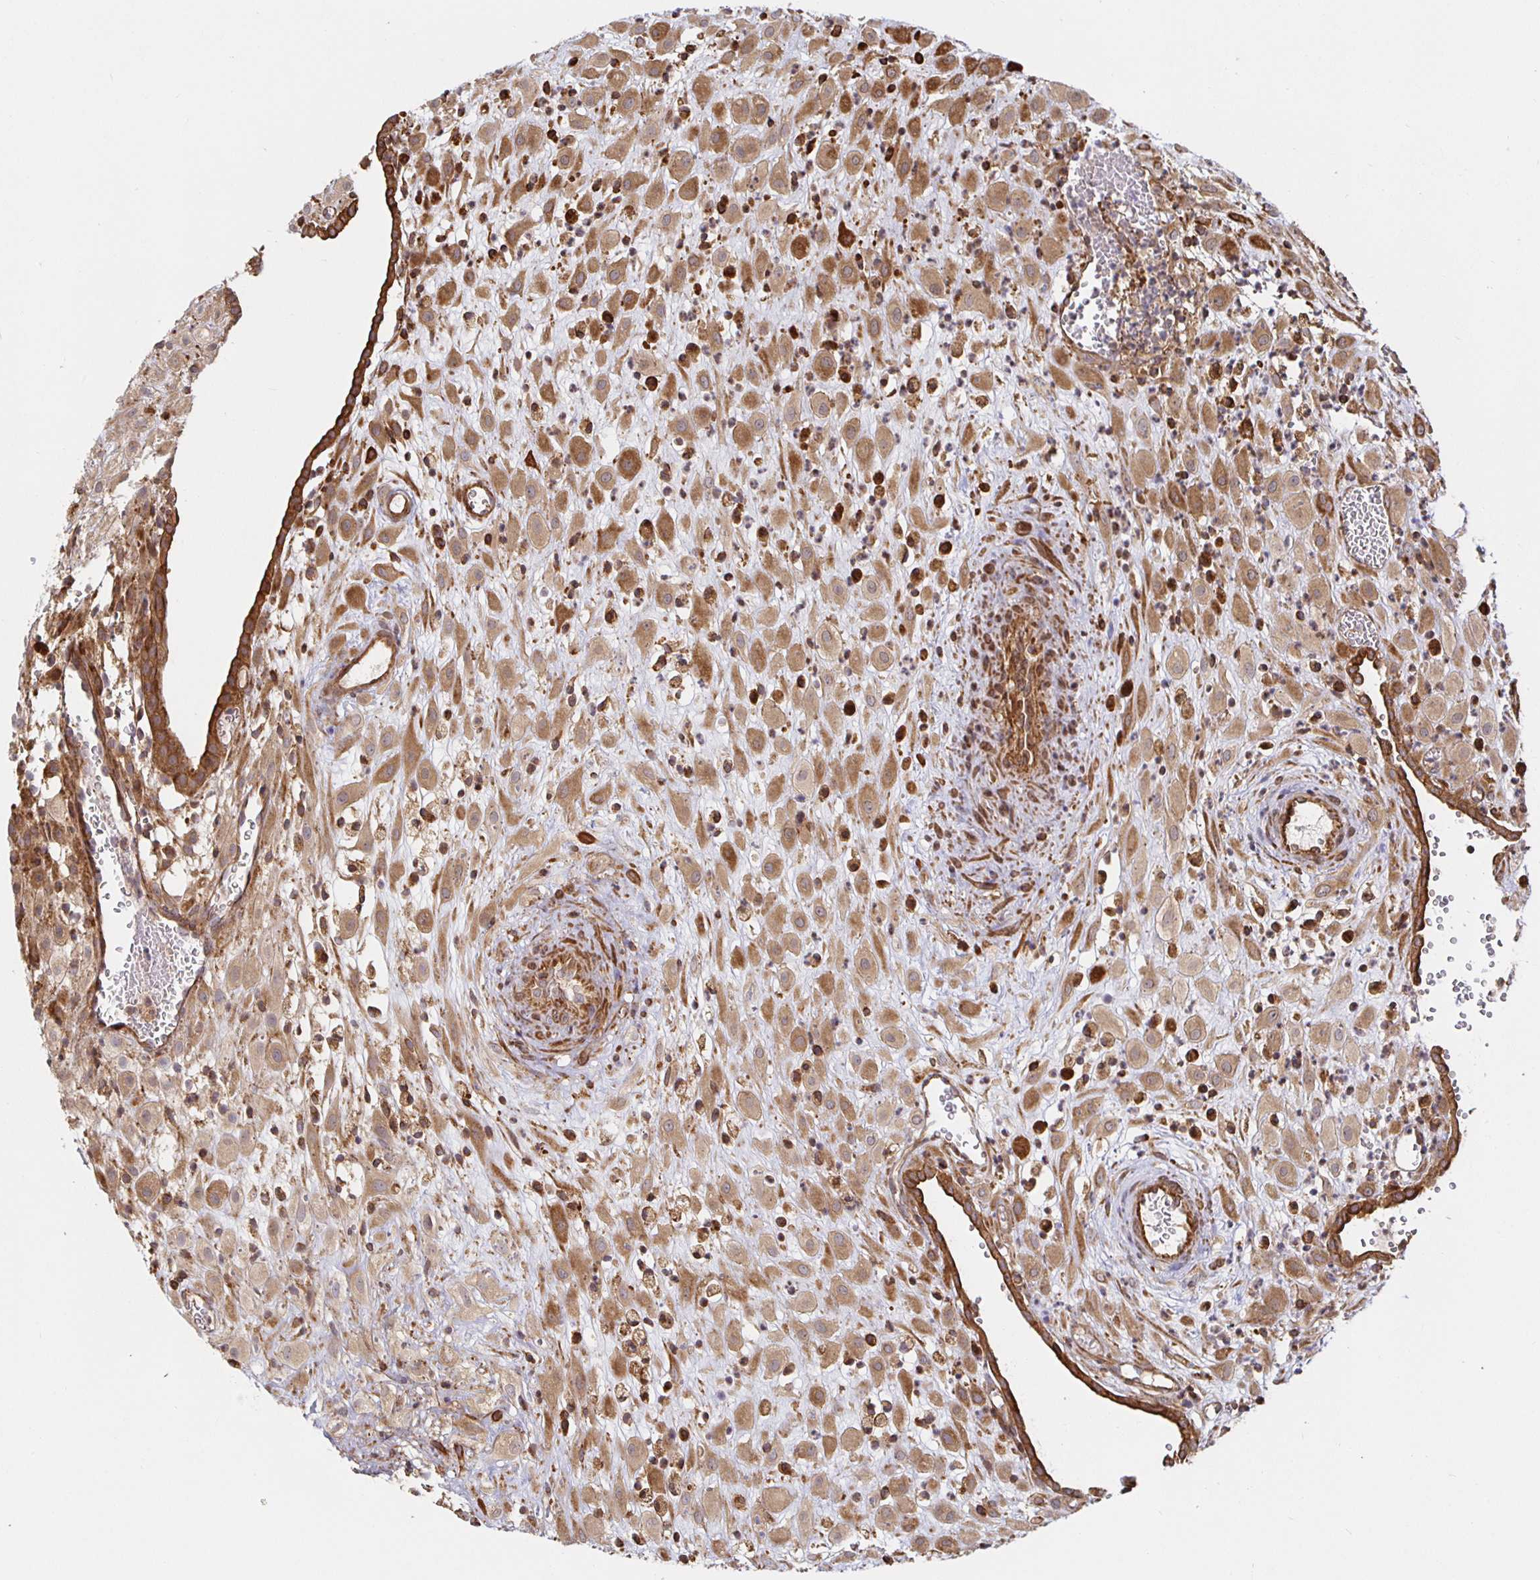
{"staining": {"intensity": "moderate", "quantity": ">75%", "location": "cytoplasmic/membranous"}, "tissue": "placenta", "cell_type": "Decidual cells", "image_type": "normal", "snomed": [{"axis": "morphology", "description": "Normal tissue, NOS"}, {"axis": "topography", "description": "Placenta"}], "caption": "Moderate cytoplasmic/membranous positivity for a protein is present in approximately >75% of decidual cells of normal placenta using IHC.", "gene": "STRAP", "patient": {"sex": "female", "age": 24}}